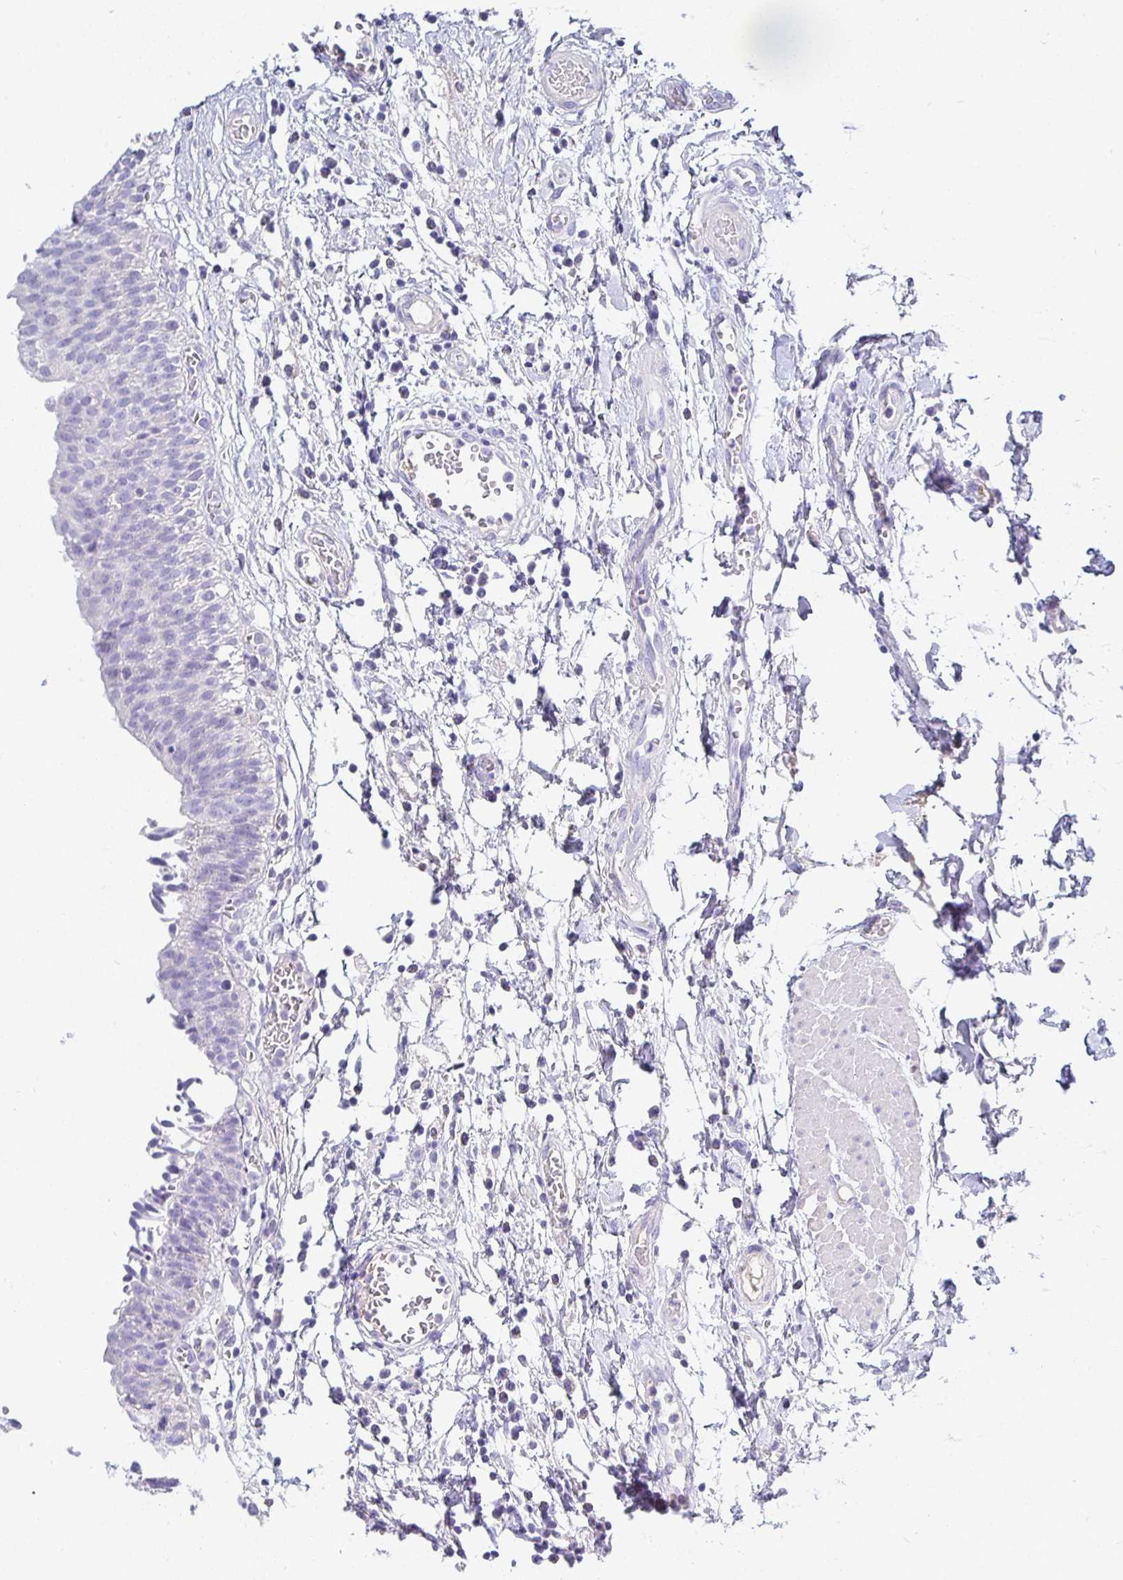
{"staining": {"intensity": "negative", "quantity": "none", "location": "none"}, "tissue": "urinary bladder", "cell_type": "Urothelial cells", "image_type": "normal", "snomed": [{"axis": "morphology", "description": "Normal tissue, NOS"}, {"axis": "topography", "description": "Urinary bladder"}], "caption": "Protein analysis of normal urinary bladder shows no significant positivity in urothelial cells.", "gene": "TMEM241", "patient": {"sex": "male", "age": 64}}